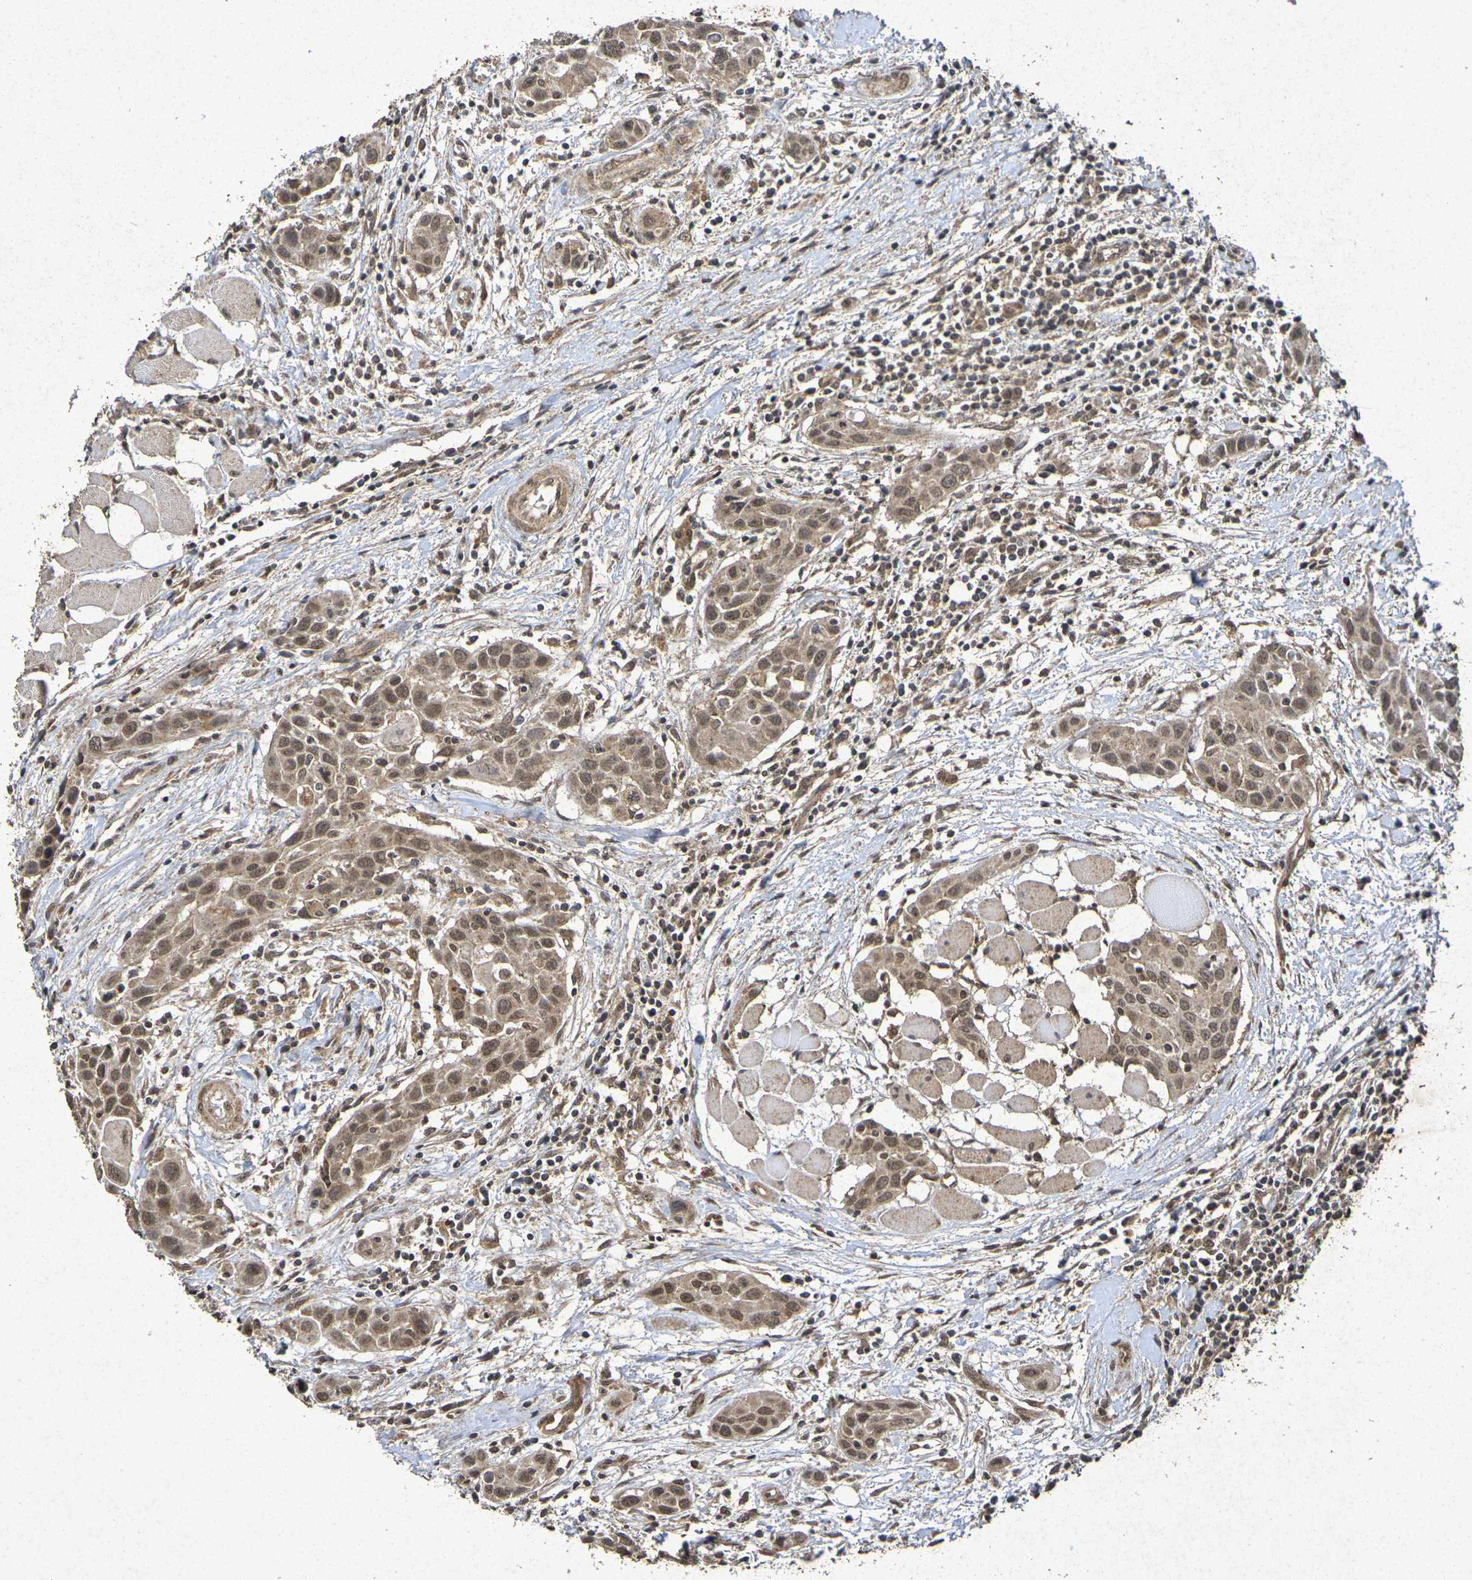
{"staining": {"intensity": "moderate", "quantity": ">75%", "location": "cytoplasmic/membranous,nuclear"}, "tissue": "head and neck cancer", "cell_type": "Tumor cells", "image_type": "cancer", "snomed": [{"axis": "morphology", "description": "Squamous cell carcinoma, NOS"}, {"axis": "topography", "description": "Oral tissue"}, {"axis": "topography", "description": "Head-Neck"}], "caption": "Brown immunohistochemical staining in head and neck squamous cell carcinoma exhibits moderate cytoplasmic/membranous and nuclear expression in about >75% of tumor cells.", "gene": "GUCY1A2", "patient": {"sex": "female", "age": 50}}